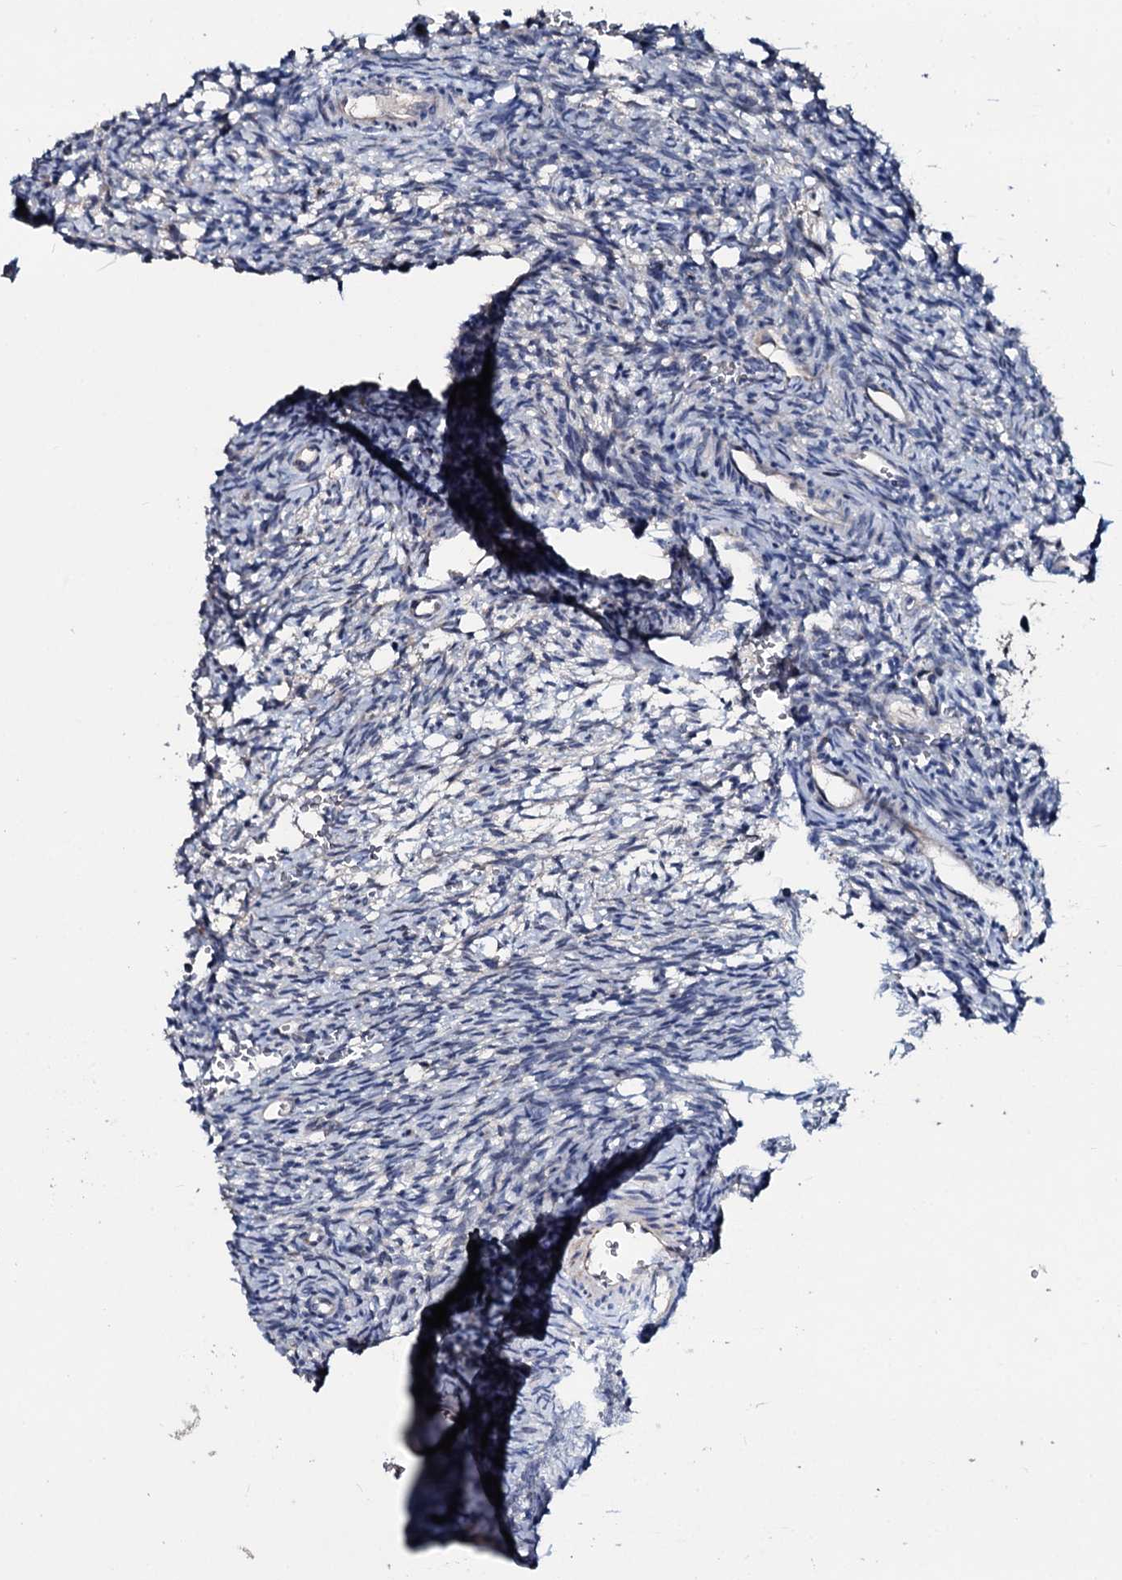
{"staining": {"intensity": "negative", "quantity": "none", "location": "none"}, "tissue": "ovary", "cell_type": "Ovarian stroma cells", "image_type": "normal", "snomed": [{"axis": "morphology", "description": "Normal tissue, NOS"}, {"axis": "topography", "description": "Ovary"}], "caption": "Photomicrograph shows no significant protein staining in ovarian stroma cells of benign ovary. Nuclei are stained in blue.", "gene": "IL12B", "patient": {"sex": "female", "age": 39}}